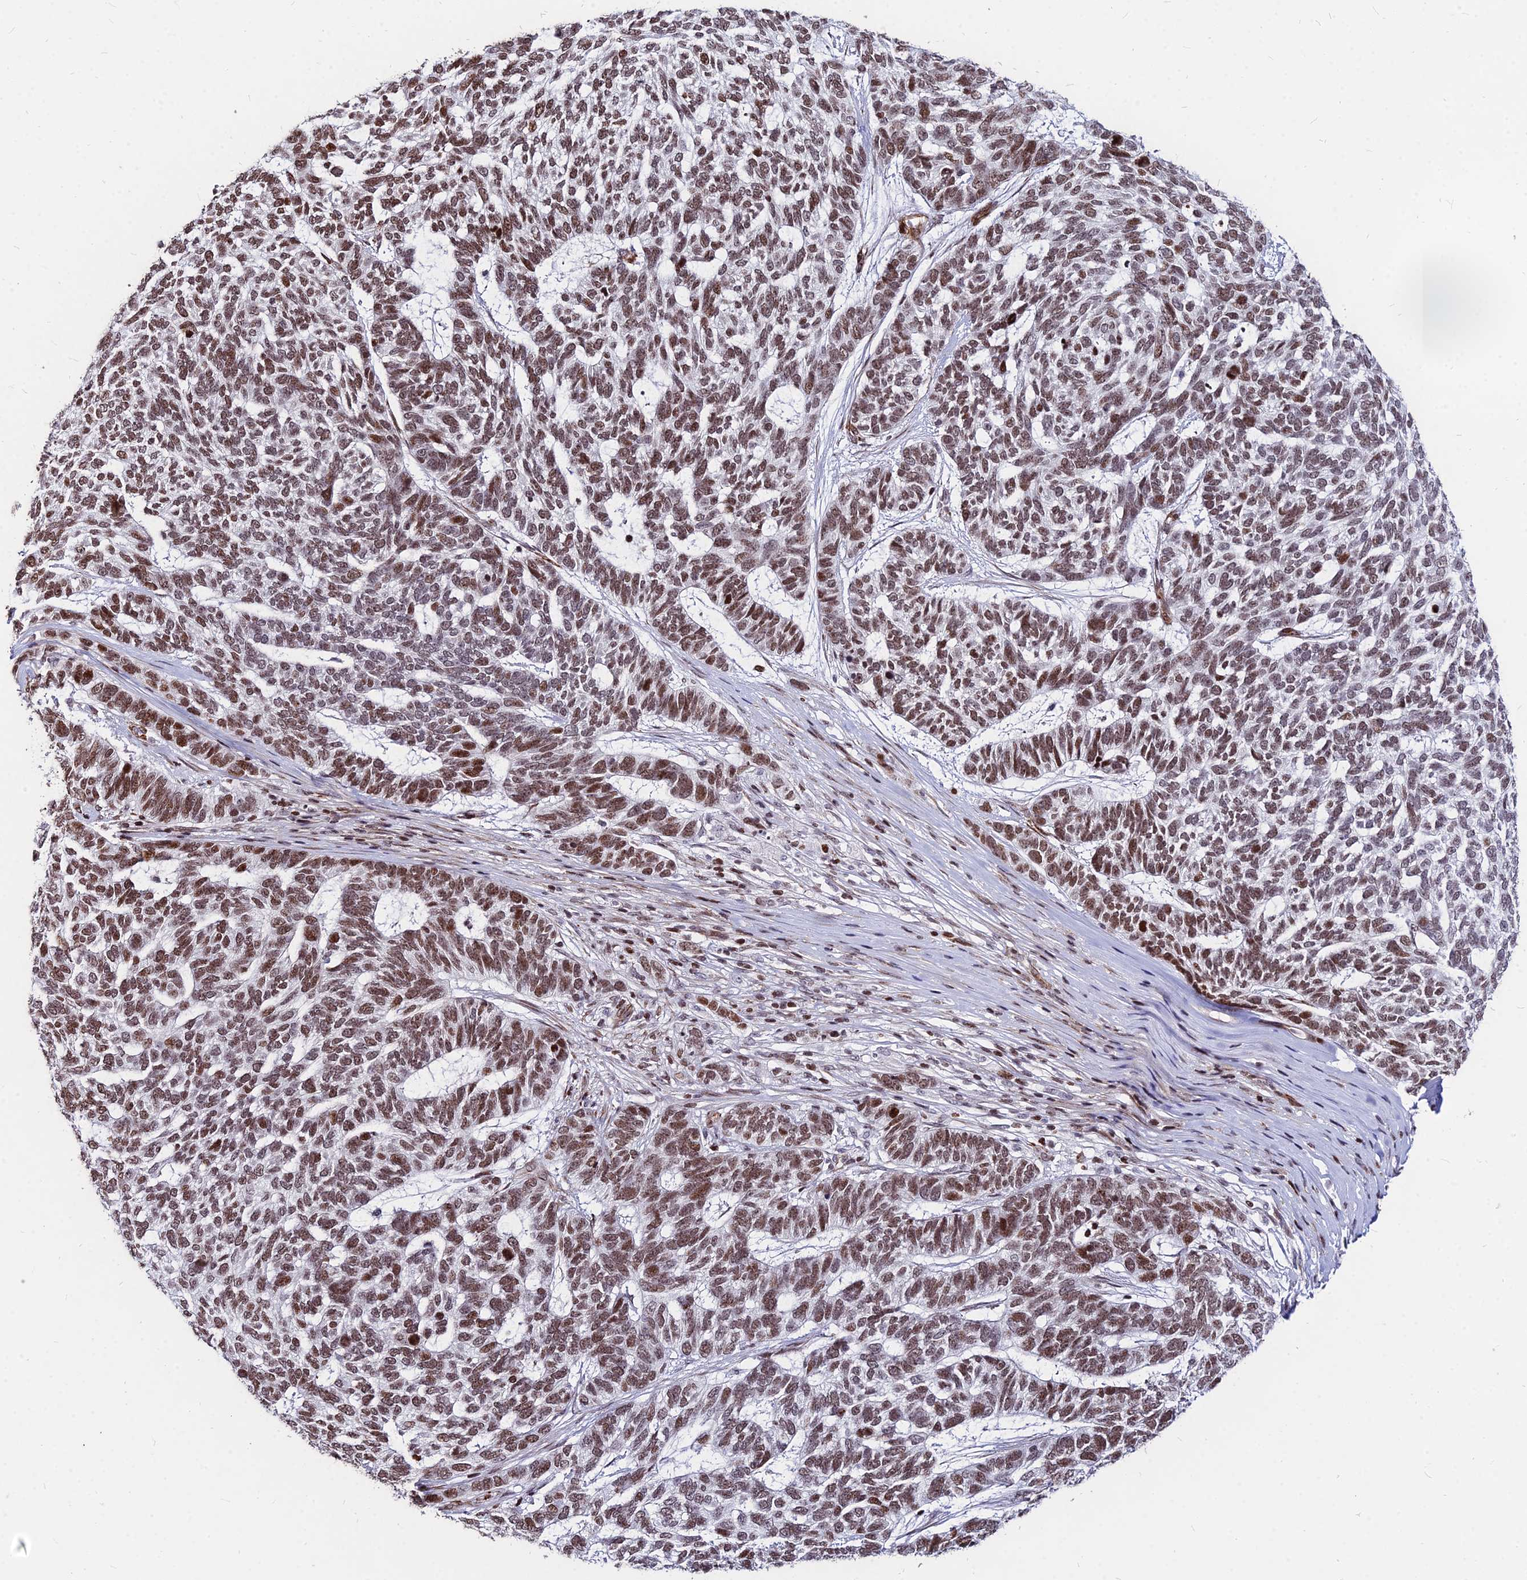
{"staining": {"intensity": "moderate", "quantity": ">75%", "location": "nuclear"}, "tissue": "skin cancer", "cell_type": "Tumor cells", "image_type": "cancer", "snomed": [{"axis": "morphology", "description": "Basal cell carcinoma"}, {"axis": "topography", "description": "Skin"}], "caption": "About >75% of tumor cells in human skin cancer exhibit moderate nuclear protein expression as visualized by brown immunohistochemical staining.", "gene": "NYAP2", "patient": {"sex": "female", "age": 65}}